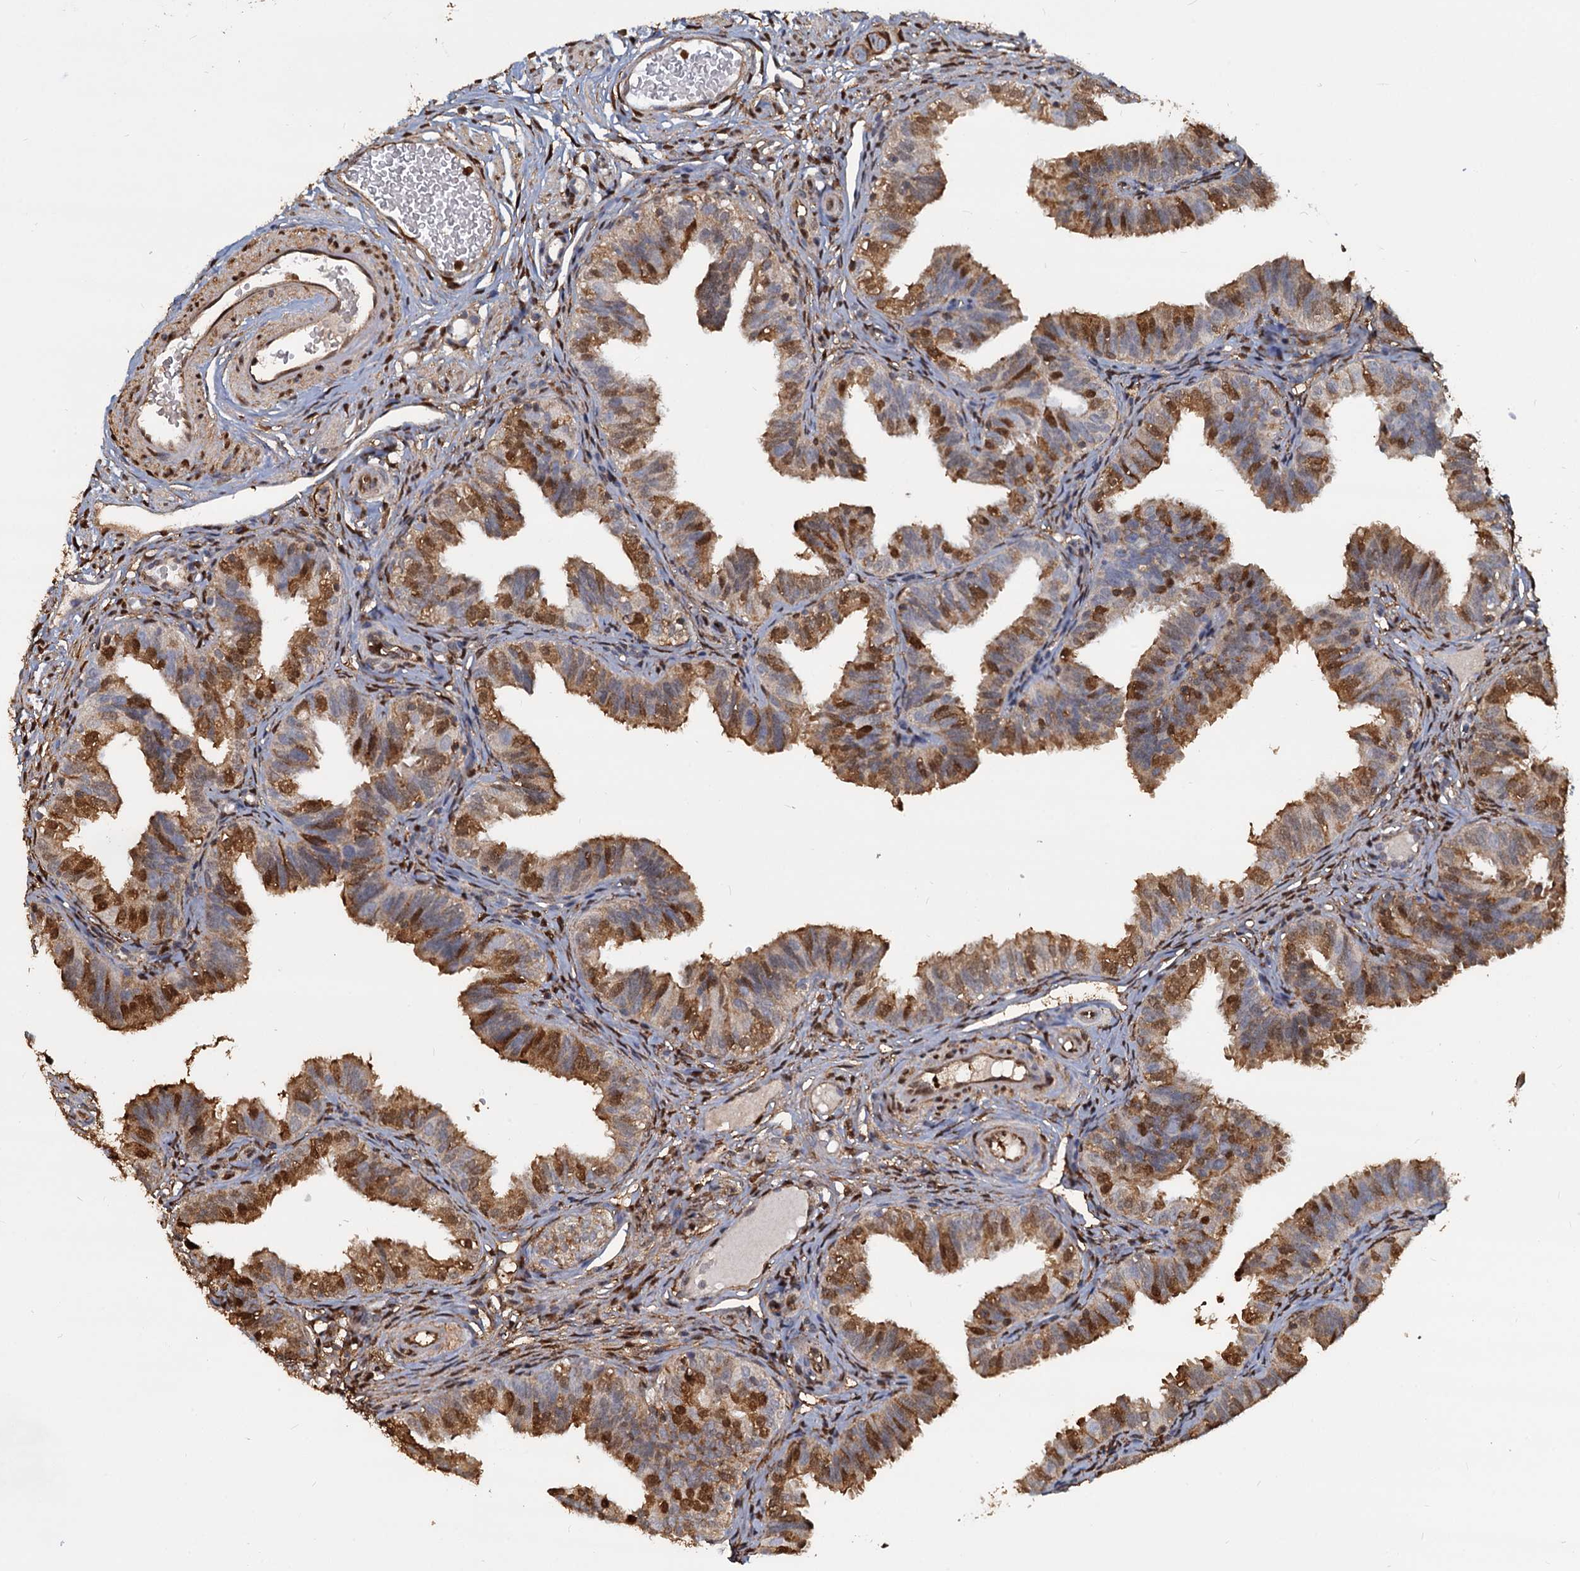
{"staining": {"intensity": "moderate", "quantity": ">75%", "location": "cytoplasmic/membranous"}, "tissue": "fallopian tube", "cell_type": "Glandular cells", "image_type": "normal", "snomed": [{"axis": "morphology", "description": "Normal tissue, NOS"}, {"axis": "topography", "description": "Fallopian tube"}], "caption": "About >75% of glandular cells in benign fallopian tube reveal moderate cytoplasmic/membranous protein expression as visualized by brown immunohistochemical staining.", "gene": "S100A6", "patient": {"sex": "female", "age": 35}}